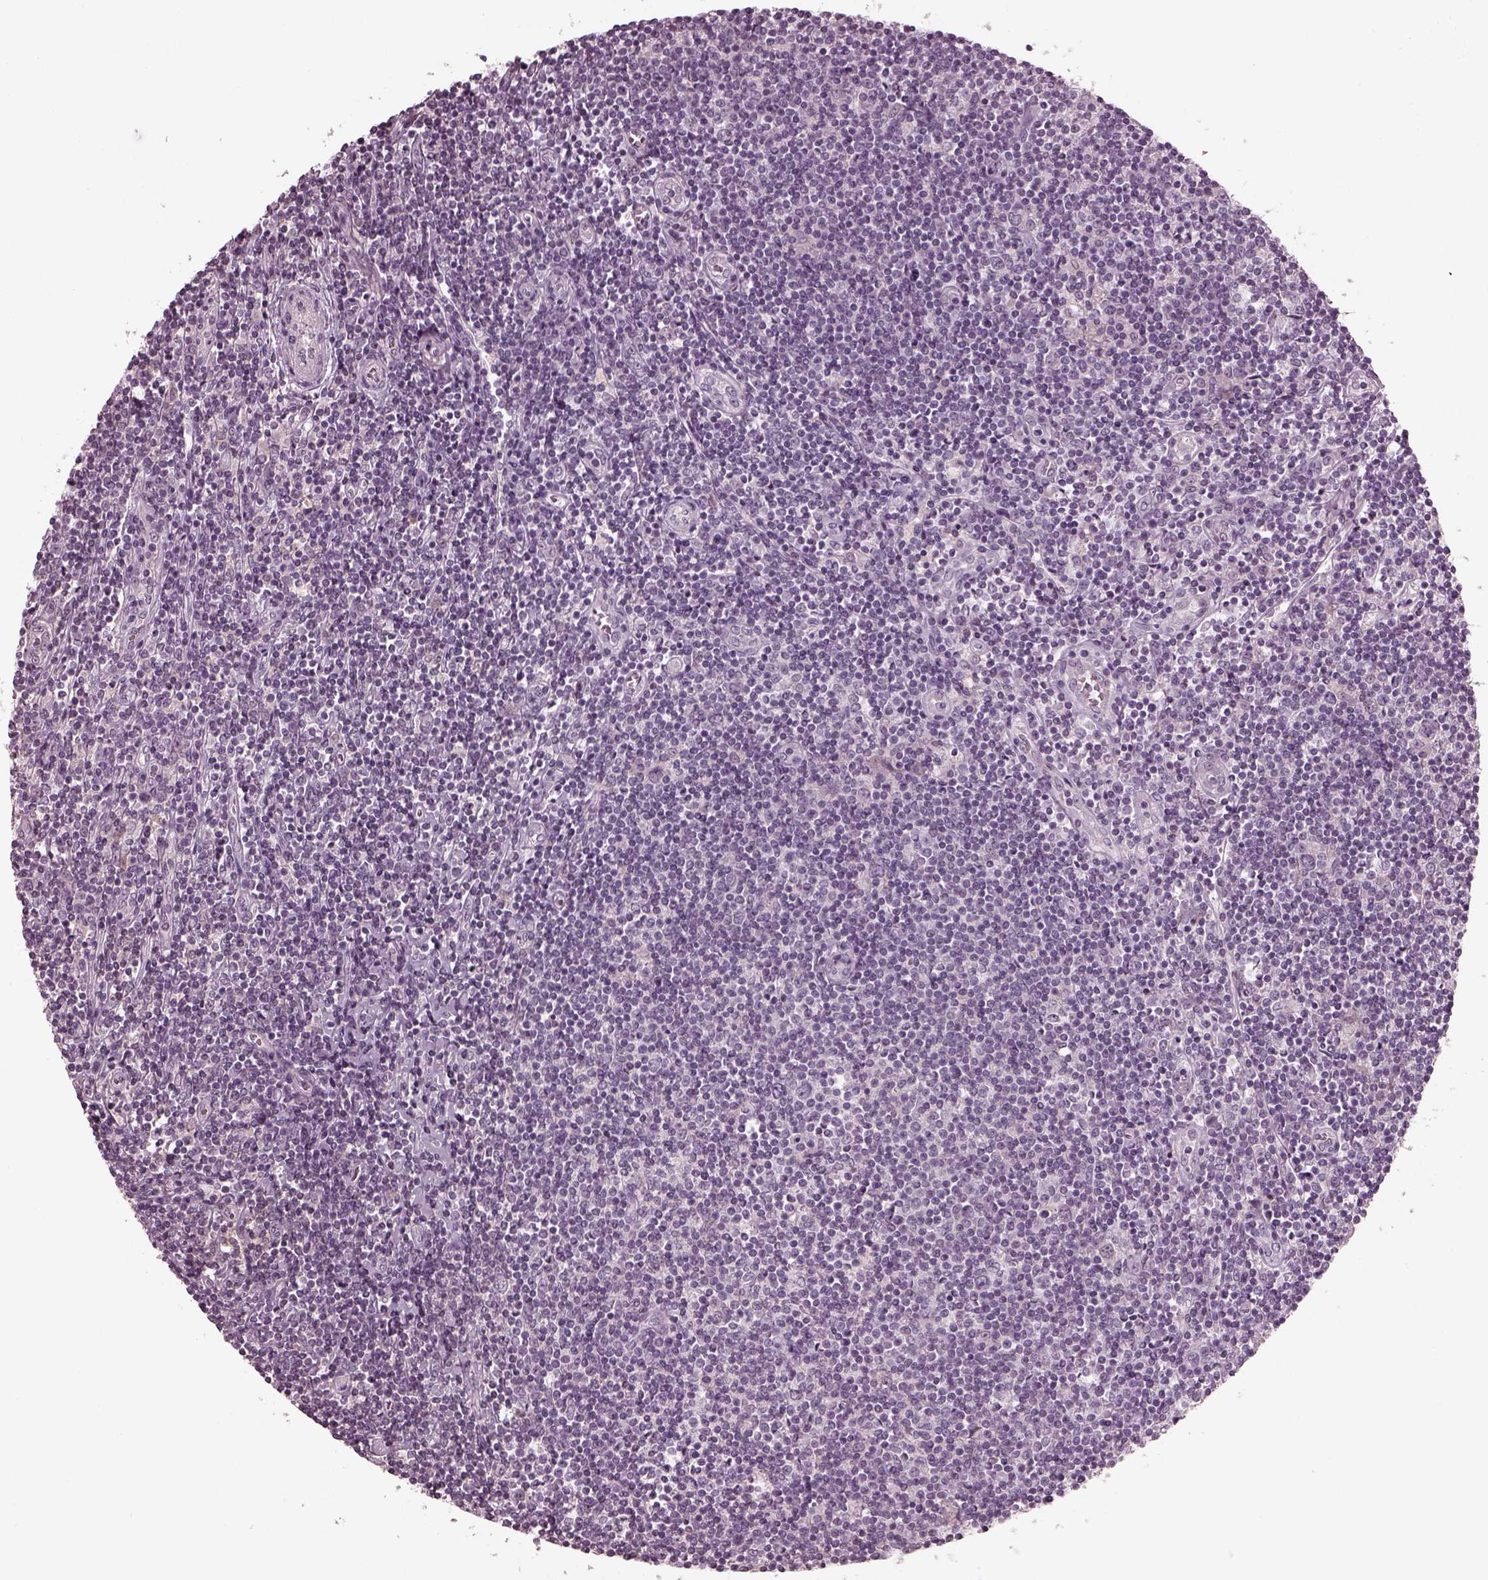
{"staining": {"intensity": "negative", "quantity": "none", "location": "none"}, "tissue": "lymphoma", "cell_type": "Tumor cells", "image_type": "cancer", "snomed": [{"axis": "morphology", "description": "Hodgkin's disease, NOS"}, {"axis": "topography", "description": "Lymph node"}], "caption": "Tumor cells show no significant positivity in Hodgkin's disease.", "gene": "PORCN", "patient": {"sex": "male", "age": 40}}